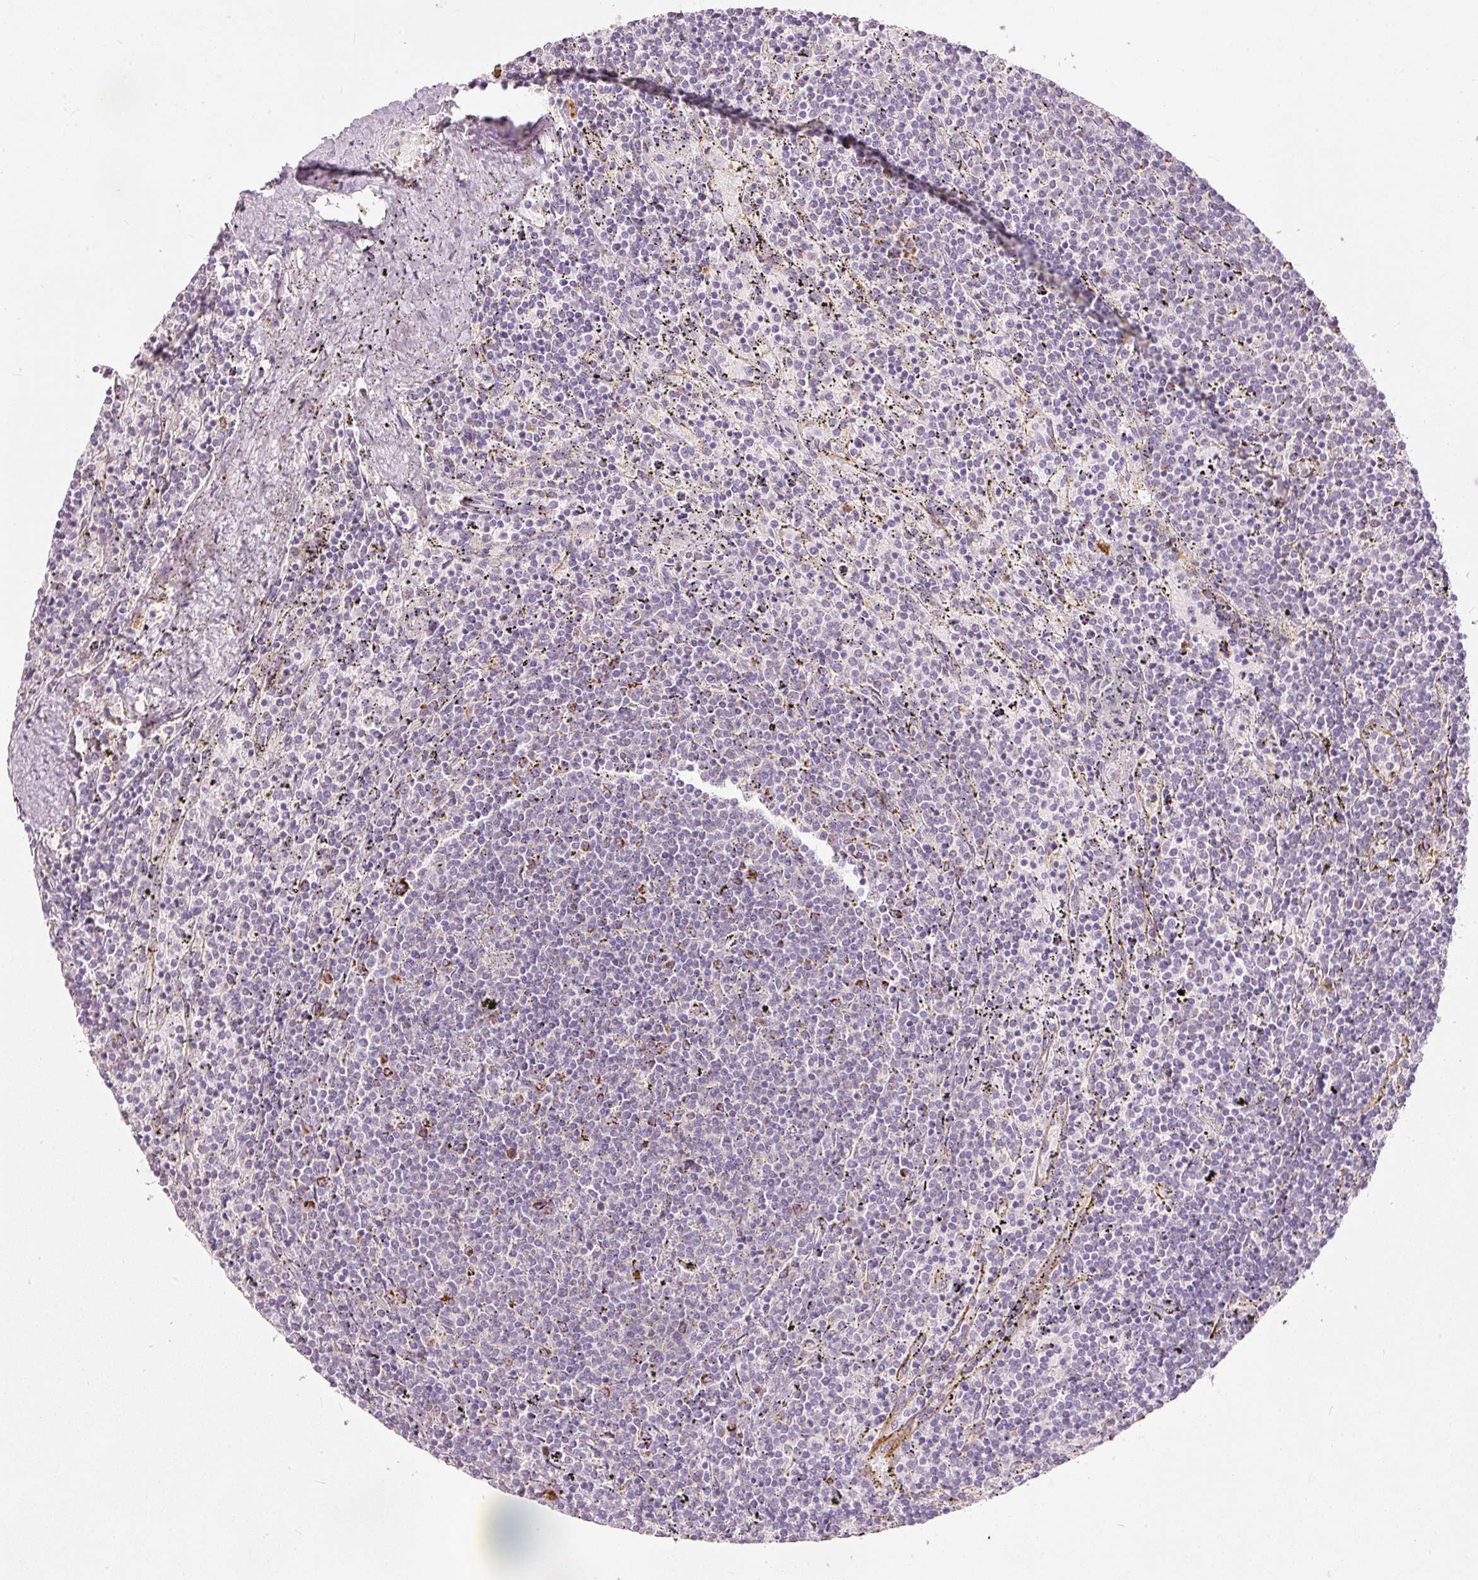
{"staining": {"intensity": "negative", "quantity": "none", "location": "none"}, "tissue": "lymphoma", "cell_type": "Tumor cells", "image_type": "cancer", "snomed": [{"axis": "morphology", "description": "Malignant lymphoma, non-Hodgkin's type, Low grade"}, {"axis": "topography", "description": "Spleen"}], "caption": "This is an immunohistochemistry (IHC) photomicrograph of malignant lymphoma, non-Hodgkin's type (low-grade). There is no expression in tumor cells.", "gene": "MTHFD2", "patient": {"sex": "female", "age": 50}}